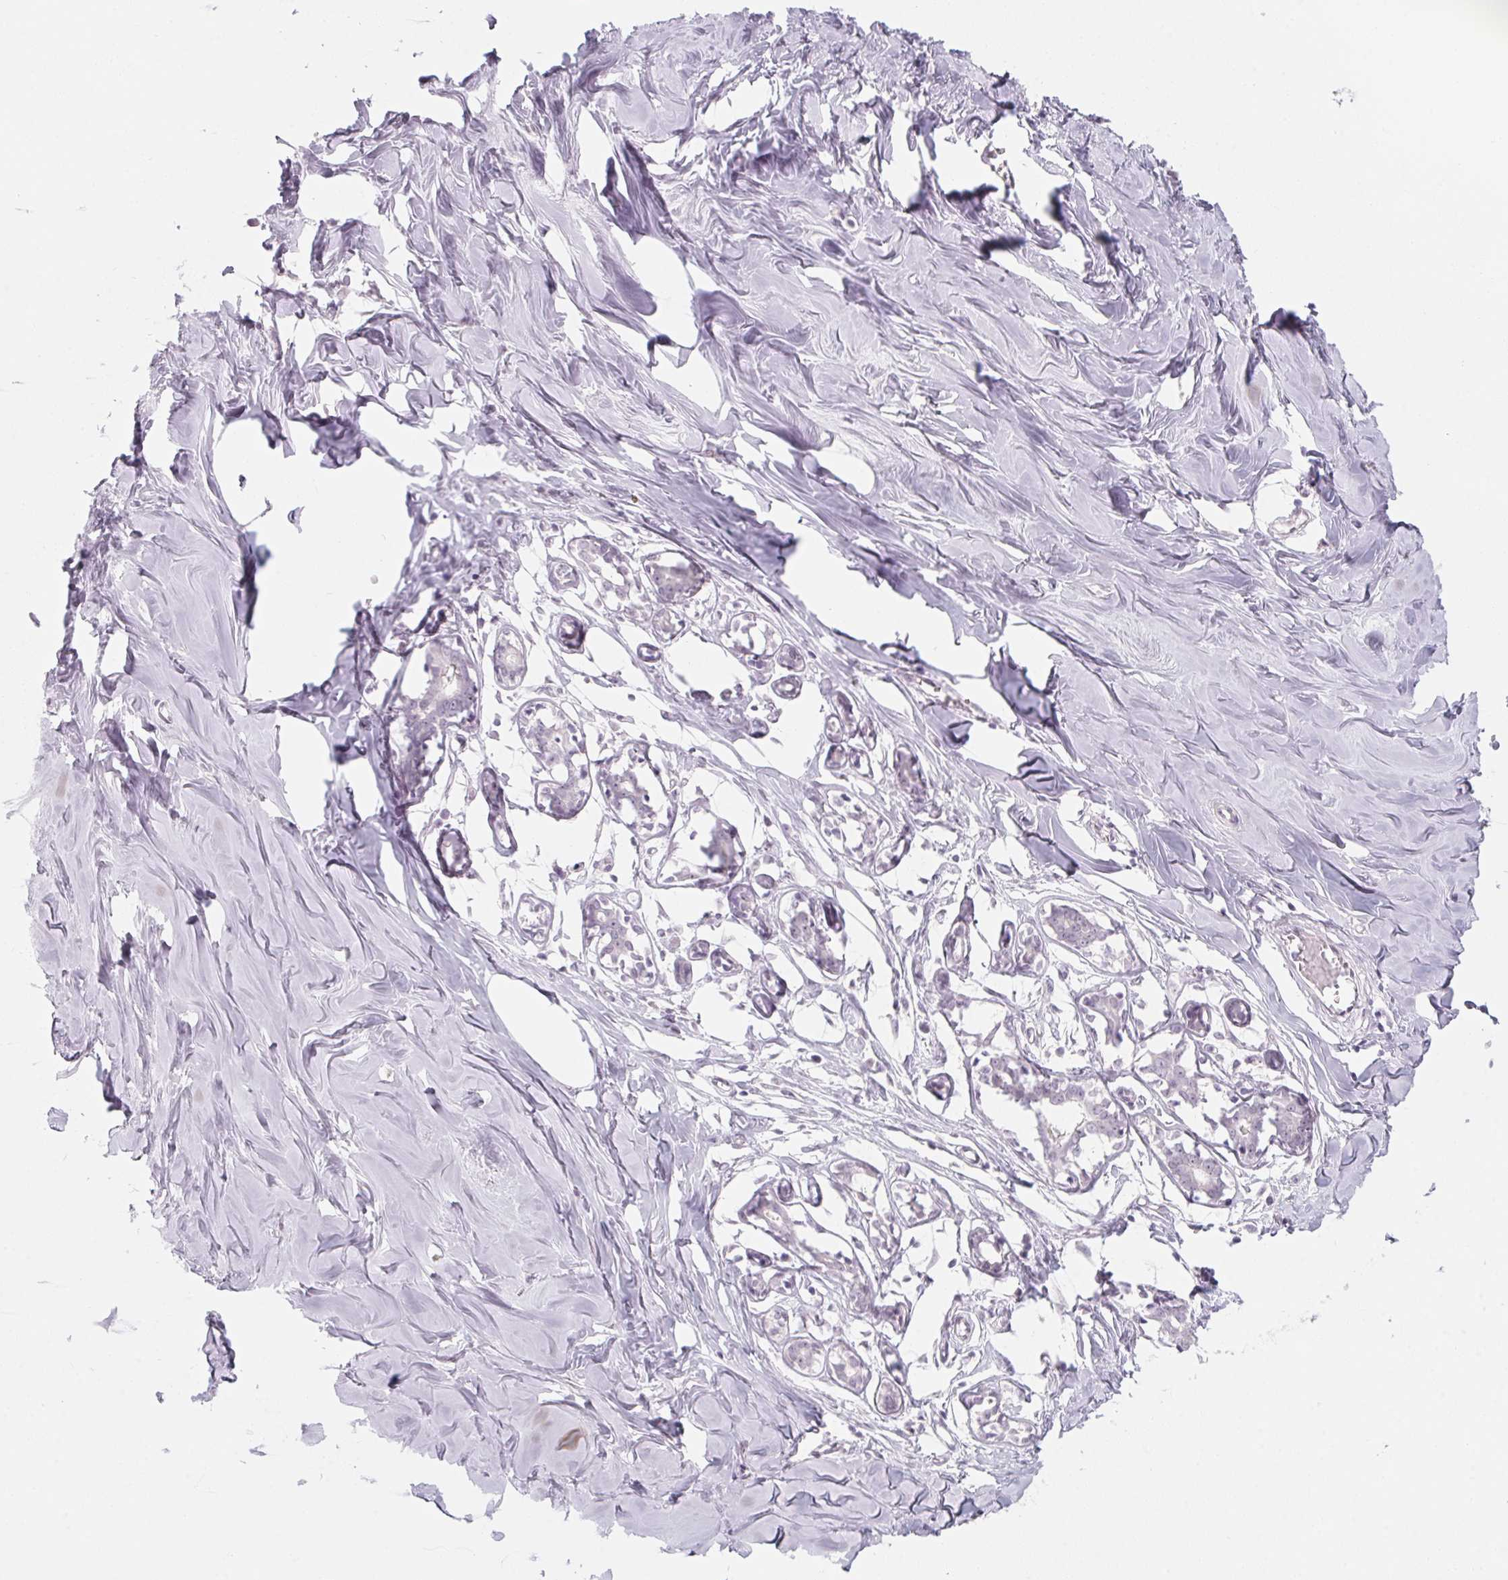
{"staining": {"intensity": "negative", "quantity": "none", "location": "none"}, "tissue": "breast", "cell_type": "Adipocytes", "image_type": "normal", "snomed": [{"axis": "morphology", "description": "Normal tissue, NOS"}, {"axis": "topography", "description": "Breast"}], "caption": "Immunohistochemical staining of benign human breast exhibits no significant positivity in adipocytes.", "gene": "KCNQ2", "patient": {"sex": "female", "age": 27}}